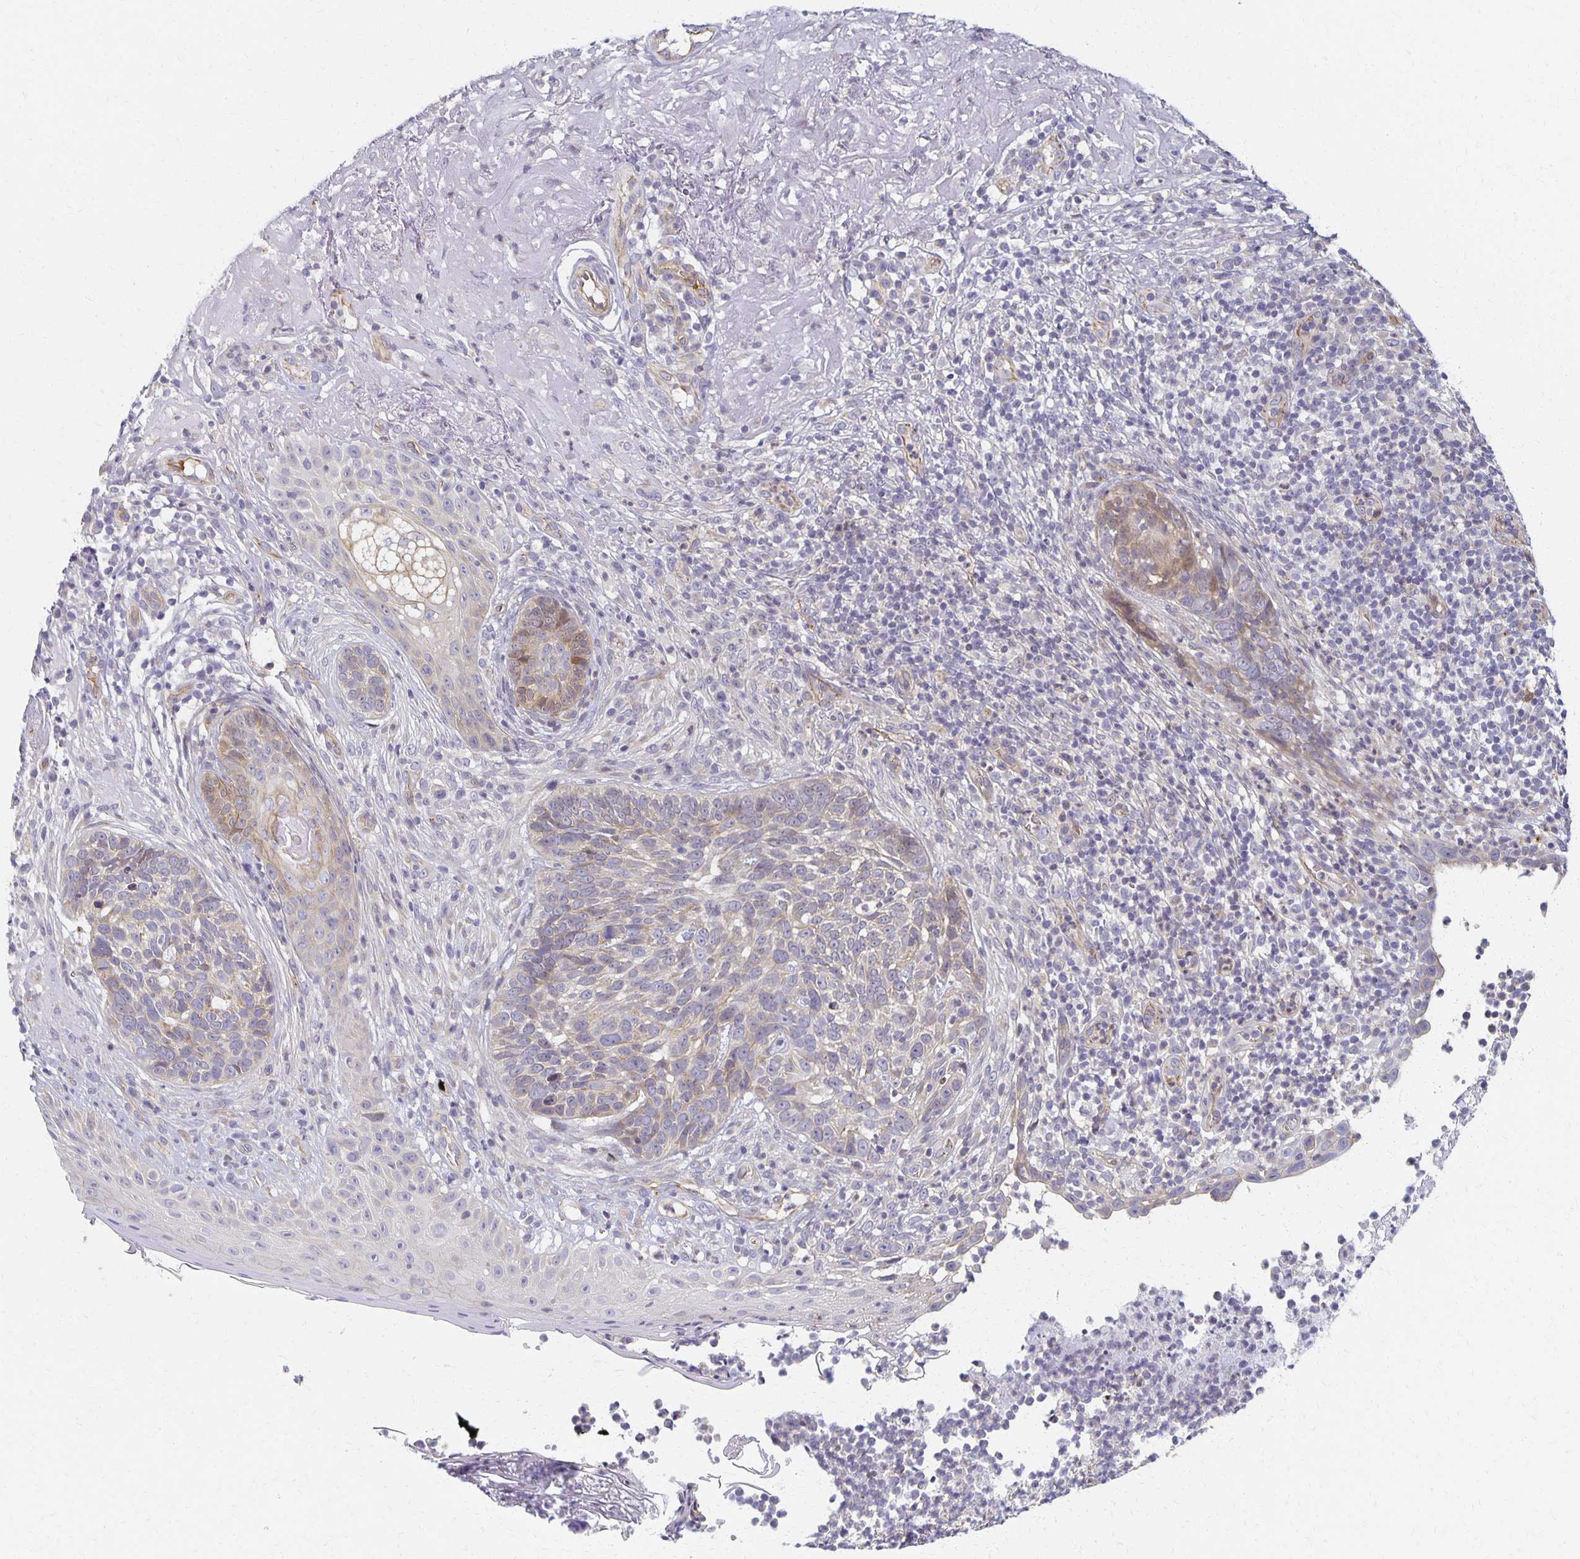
{"staining": {"intensity": "negative", "quantity": "none", "location": "none"}, "tissue": "skin cancer", "cell_type": "Tumor cells", "image_type": "cancer", "snomed": [{"axis": "morphology", "description": "Basal cell carcinoma"}, {"axis": "topography", "description": "Skin"}, {"axis": "topography", "description": "Skin of face"}], "caption": "This micrograph is of basal cell carcinoma (skin) stained with immunohistochemistry (IHC) to label a protein in brown with the nuclei are counter-stained blue. There is no staining in tumor cells.", "gene": "SORL1", "patient": {"sex": "female", "age": 95}}